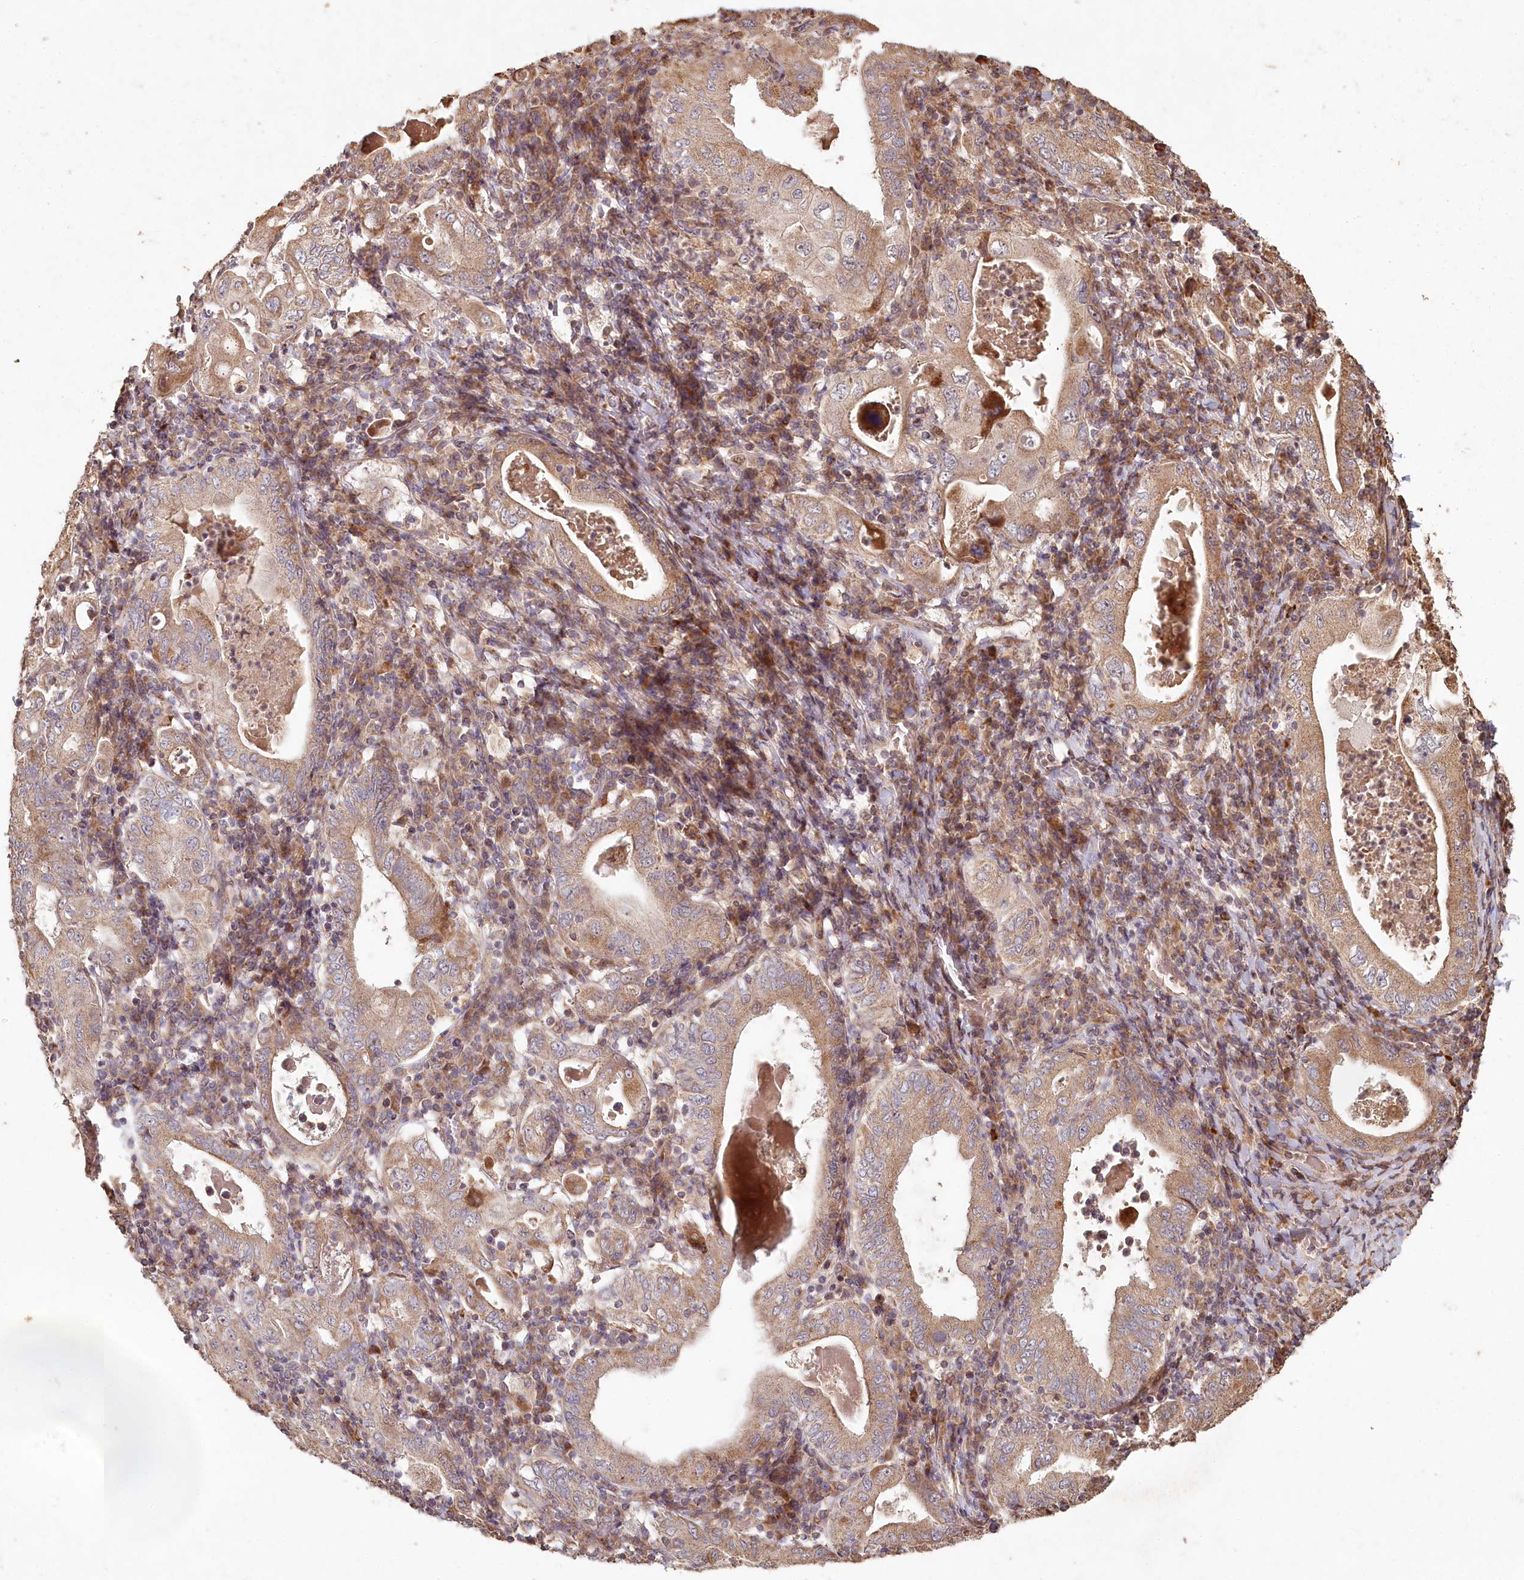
{"staining": {"intensity": "weak", "quantity": "25%-75%", "location": "cytoplasmic/membranous"}, "tissue": "stomach cancer", "cell_type": "Tumor cells", "image_type": "cancer", "snomed": [{"axis": "morphology", "description": "Normal tissue, NOS"}, {"axis": "morphology", "description": "Adenocarcinoma, NOS"}, {"axis": "topography", "description": "Esophagus"}, {"axis": "topography", "description": "Stomach, upper"}, {"axis": "topography", "description": "Peripheral nerve tissue"}], "caption": "The image displays staining of adenocarcinoma (stomach), revealing weak cytoplasmic/membranous protein positivity (brown color) within tumor cells.", "gene": "HAL", "patient": {"sex": "male", "age": 62}}